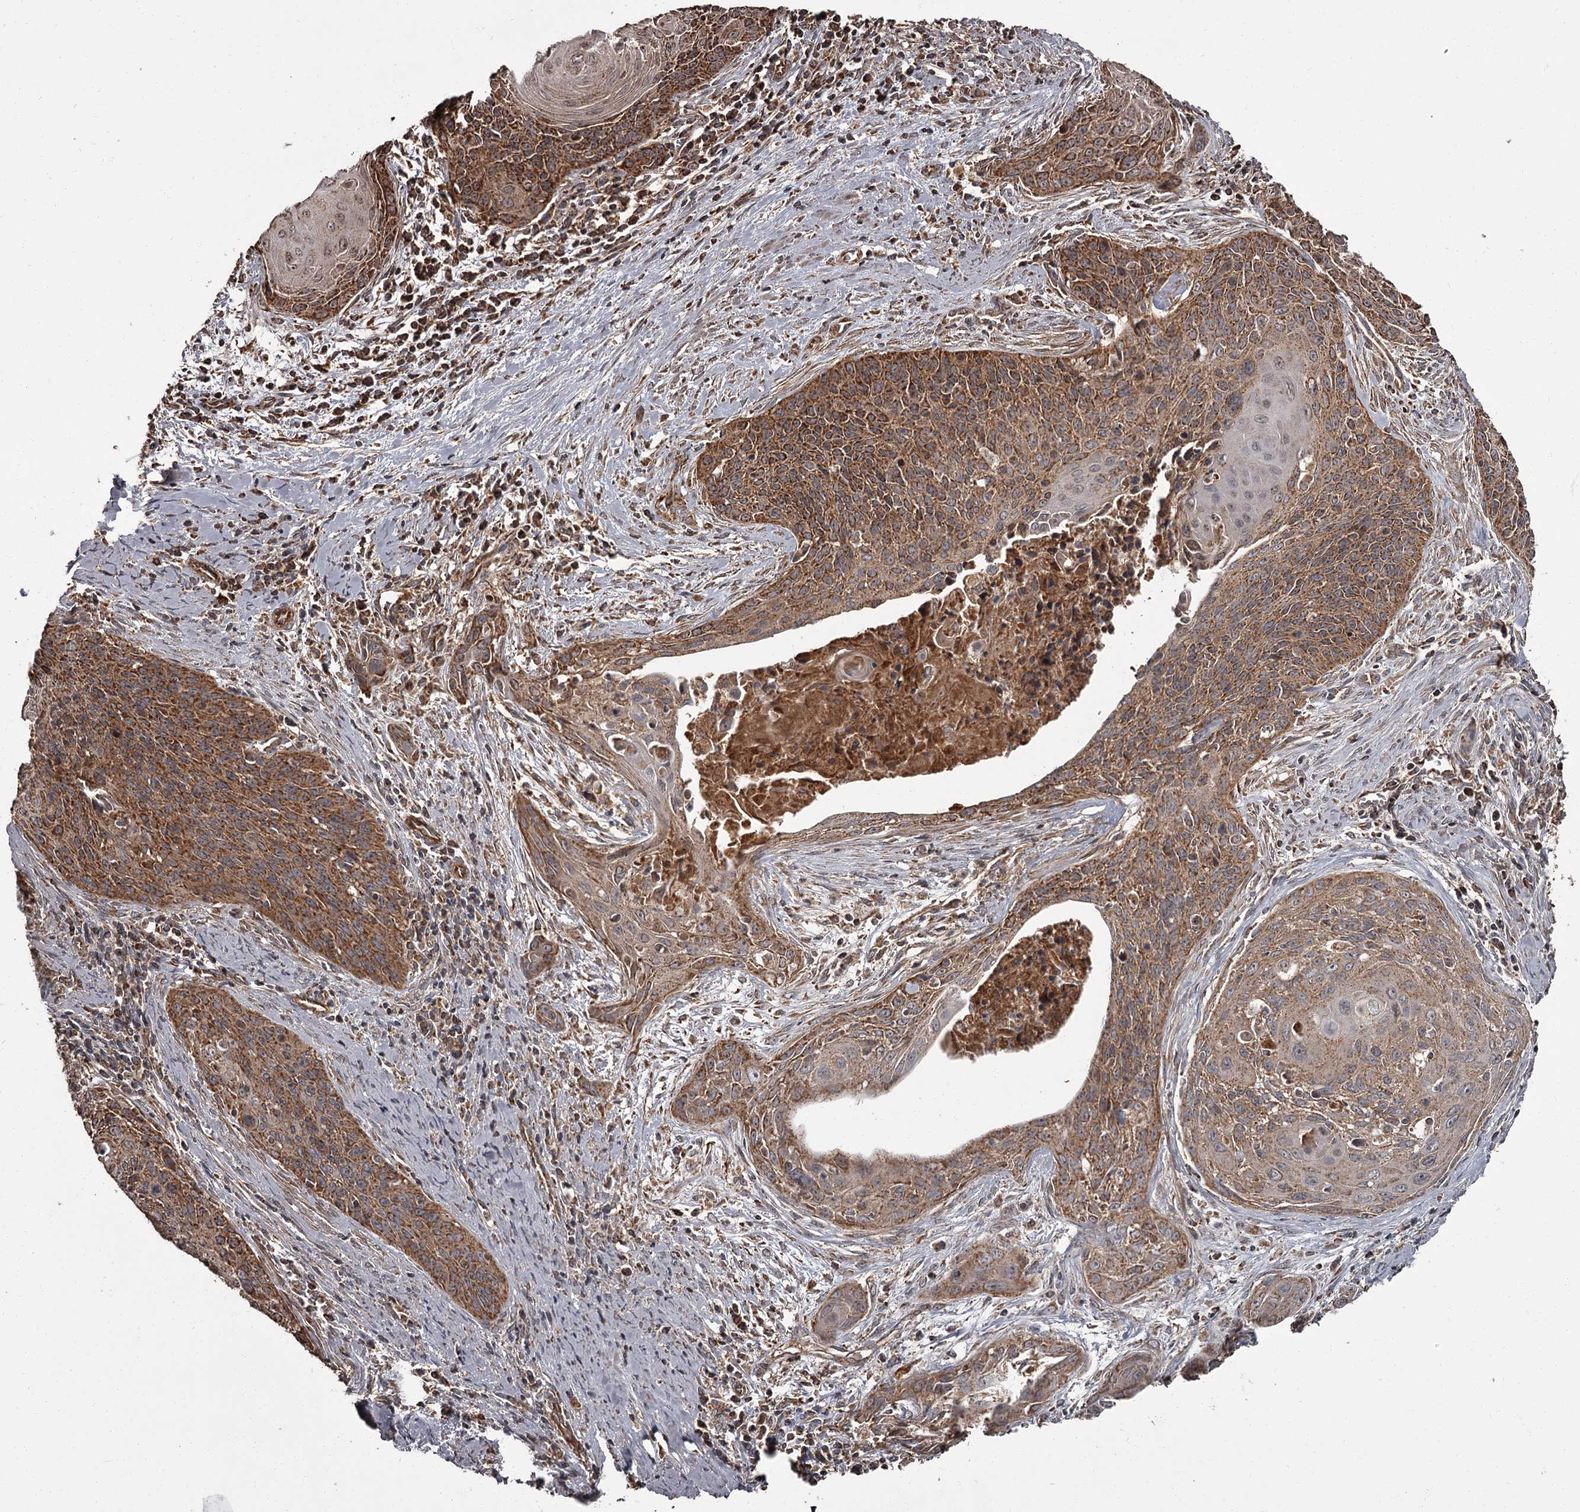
{"staining": {"intensity": "strong", "quantity": ">75%", "location": "cytoplasmic/membranous"}, "tissue": "cervical cancer", "cell_type": "Tumor cells", "image_type": "cancer", "snomed": [{"axis": "morphology", "description": "Squamous cell carcinoma, NOS"}, {"axis": "topography", "description": "Cervix"}], "caption": "Human cervical cancer (squamous cell carcinoma) stained for a protein (brown) shows strong cytoplasmic/membranous positive expression in approximately >75% of tumor cells.", "gene": "THAP9", "patient": {"sex": "female", "age": 55}}